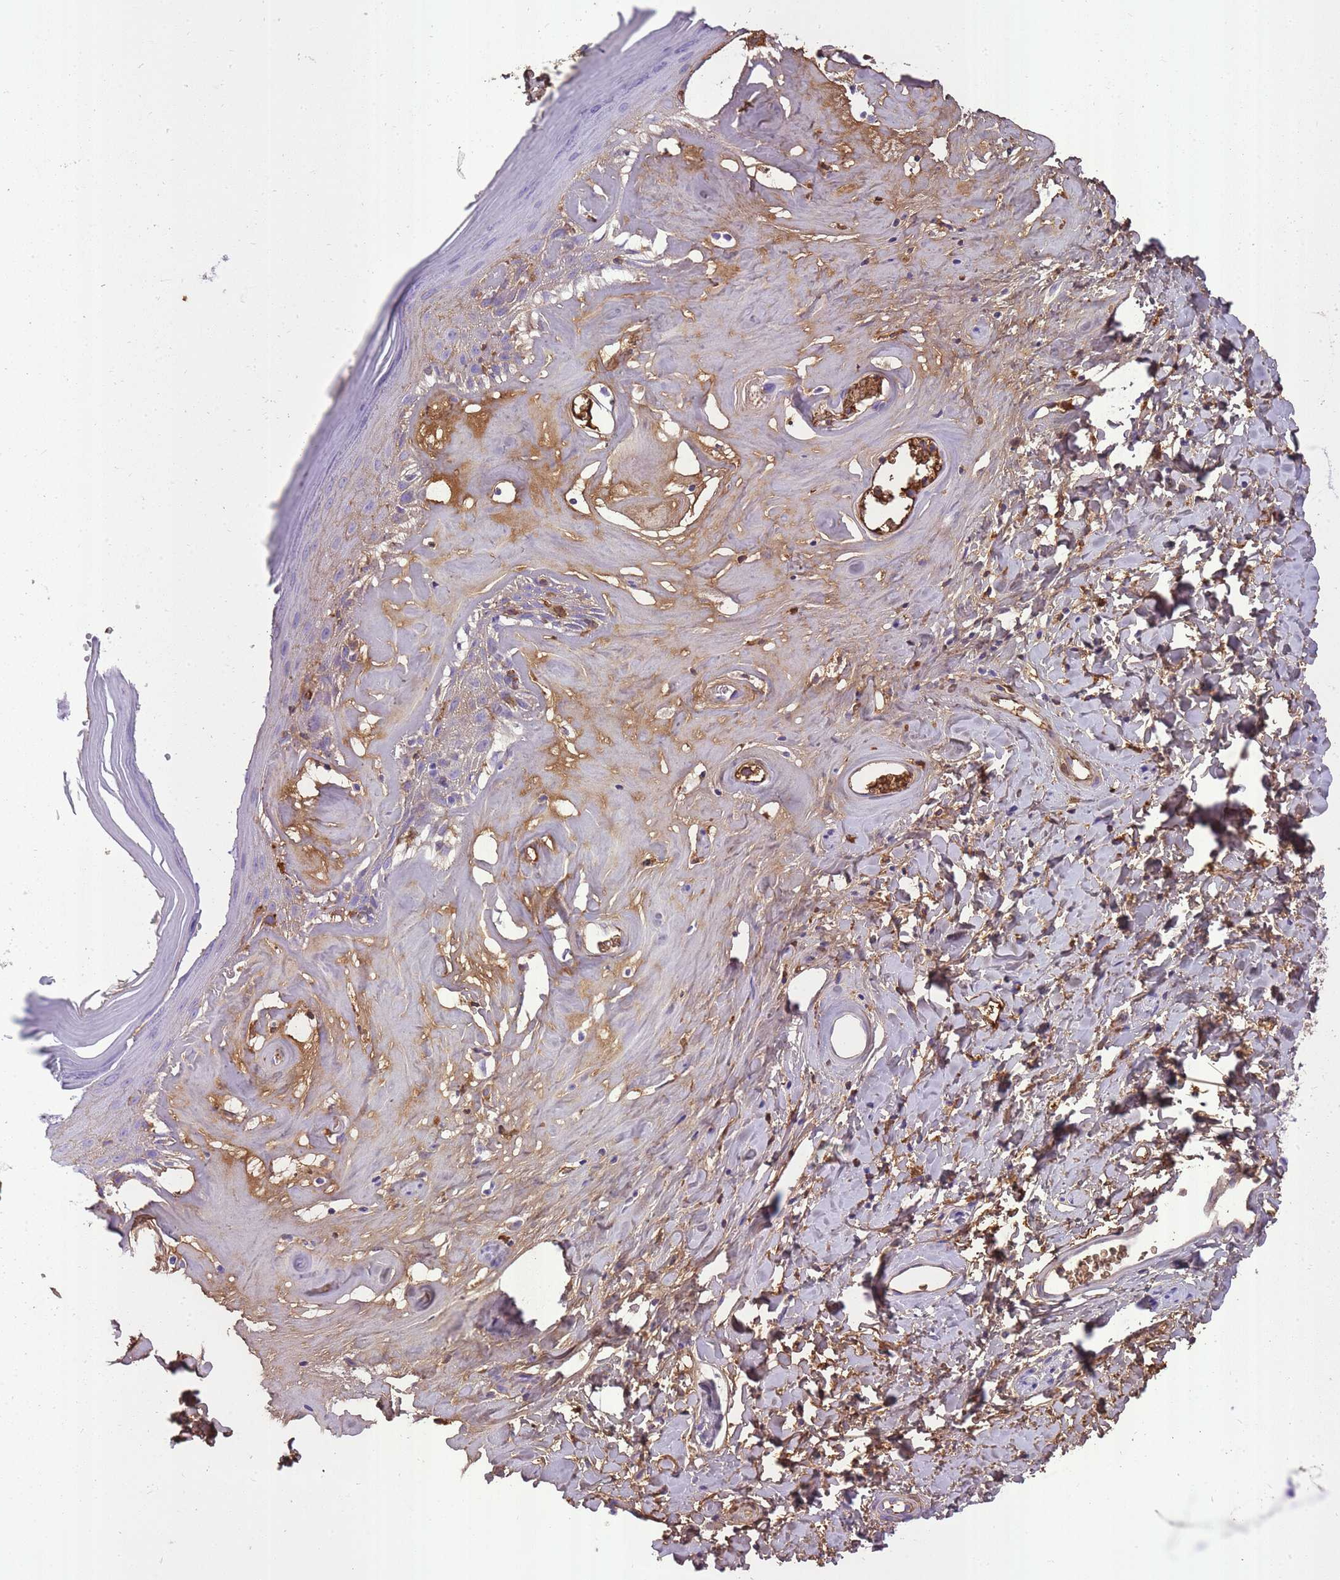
{"staining": {"intensity": "moderate", "quantity": "<25%", "location": "cytoplasmic/membranous"}, "tissue": "skin", "cell_type": "Epidermal cells", "image_type": "normal", "snomed": [{"axis": "morphology", "description": "Normal tissue, NOS"}, {"axis": "morphology", "description": "Inflammation, NOS"}, {"axis": "topography", "description": "Vulva"}], "caption": "IHC of benign skin shows low levels of moderate cytoplasmic/membranous staining in about <25% of epidermal cells.", "gene": "IGKV1", "patient": {"sex": "female", "age": 86}}